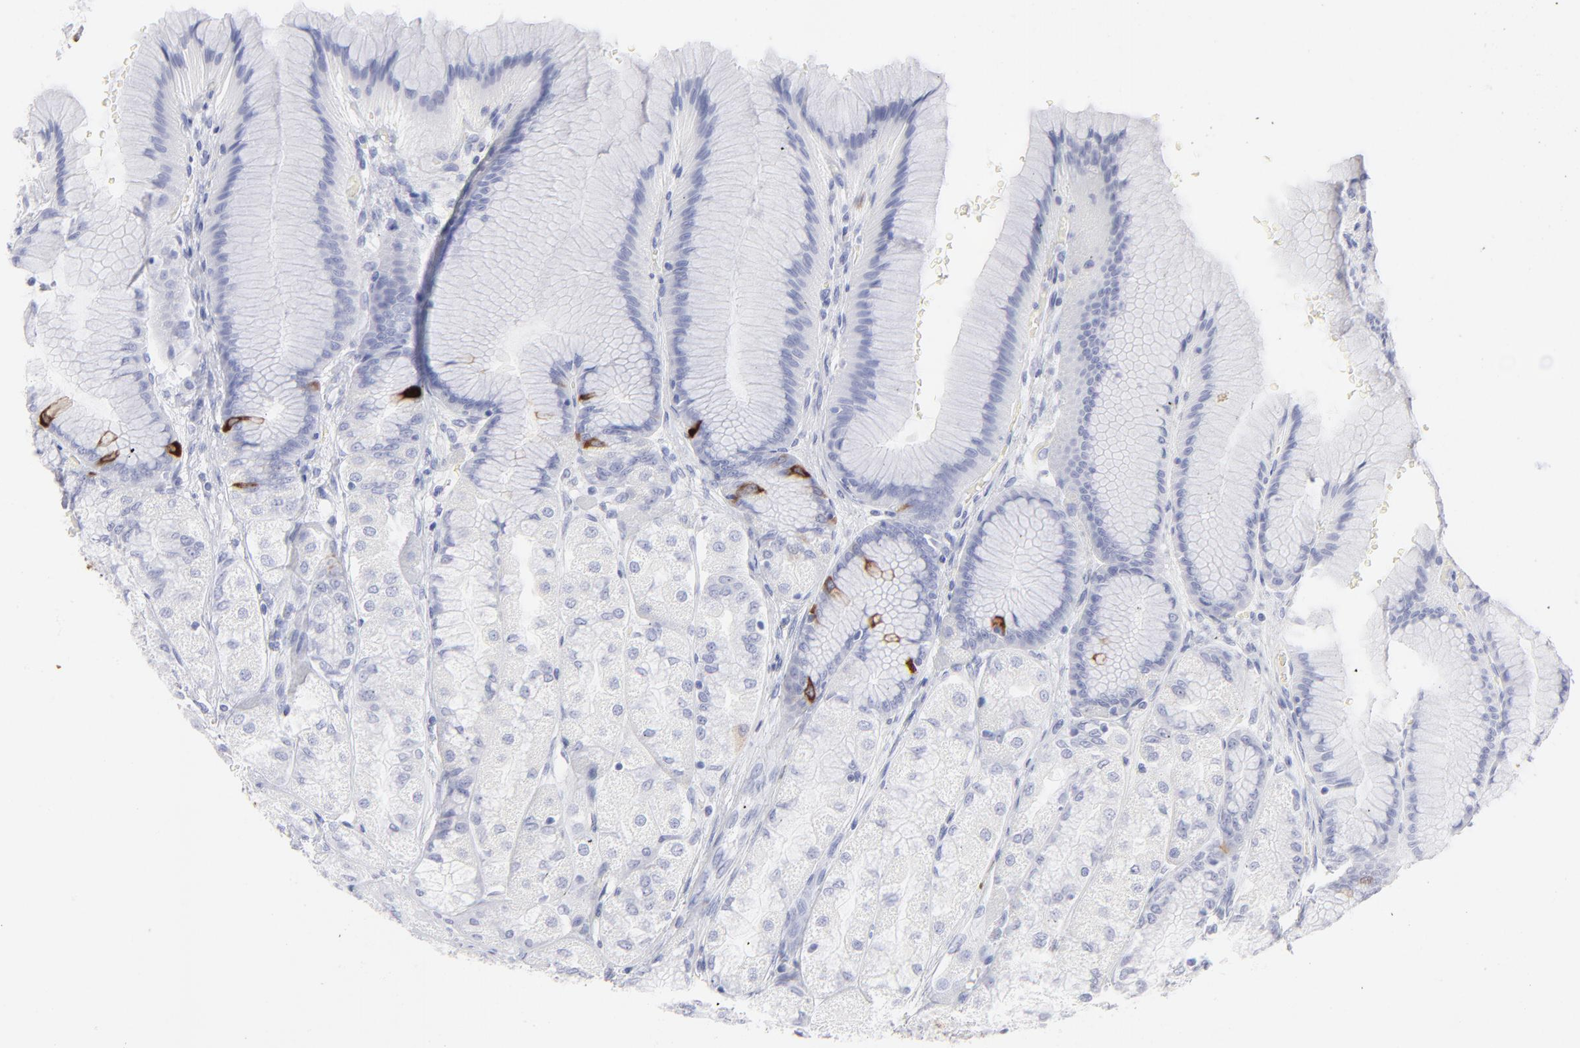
{"staining": {"intensity": "strong", "quantity": "<25%", "location": "cytoplasmic/membranous"}, "tissue": "stomach", "cell_type": "Glandular cells", "image_type": "normal", "snomed": [{"axis": "morphology", "description": "Normal tissue, NOS"}, {"axis": "morphology", "description": "Adenocarcinoma, NOS"}, {"axis": "topography", "description": "Stomach"}, {"axis": "topography", "description": "Stomach, lower"}], "caption": "Unremarkable stomach shows strong cytoplasmic/membranous expression in about <25% of glandular cells The staining was performed using DAB, with brown indicating positive protein expression. Nuclei are stained blue with hematoxylin..", "gene": "CCNB1", "patient": {"sex": "female", "age": 65}}